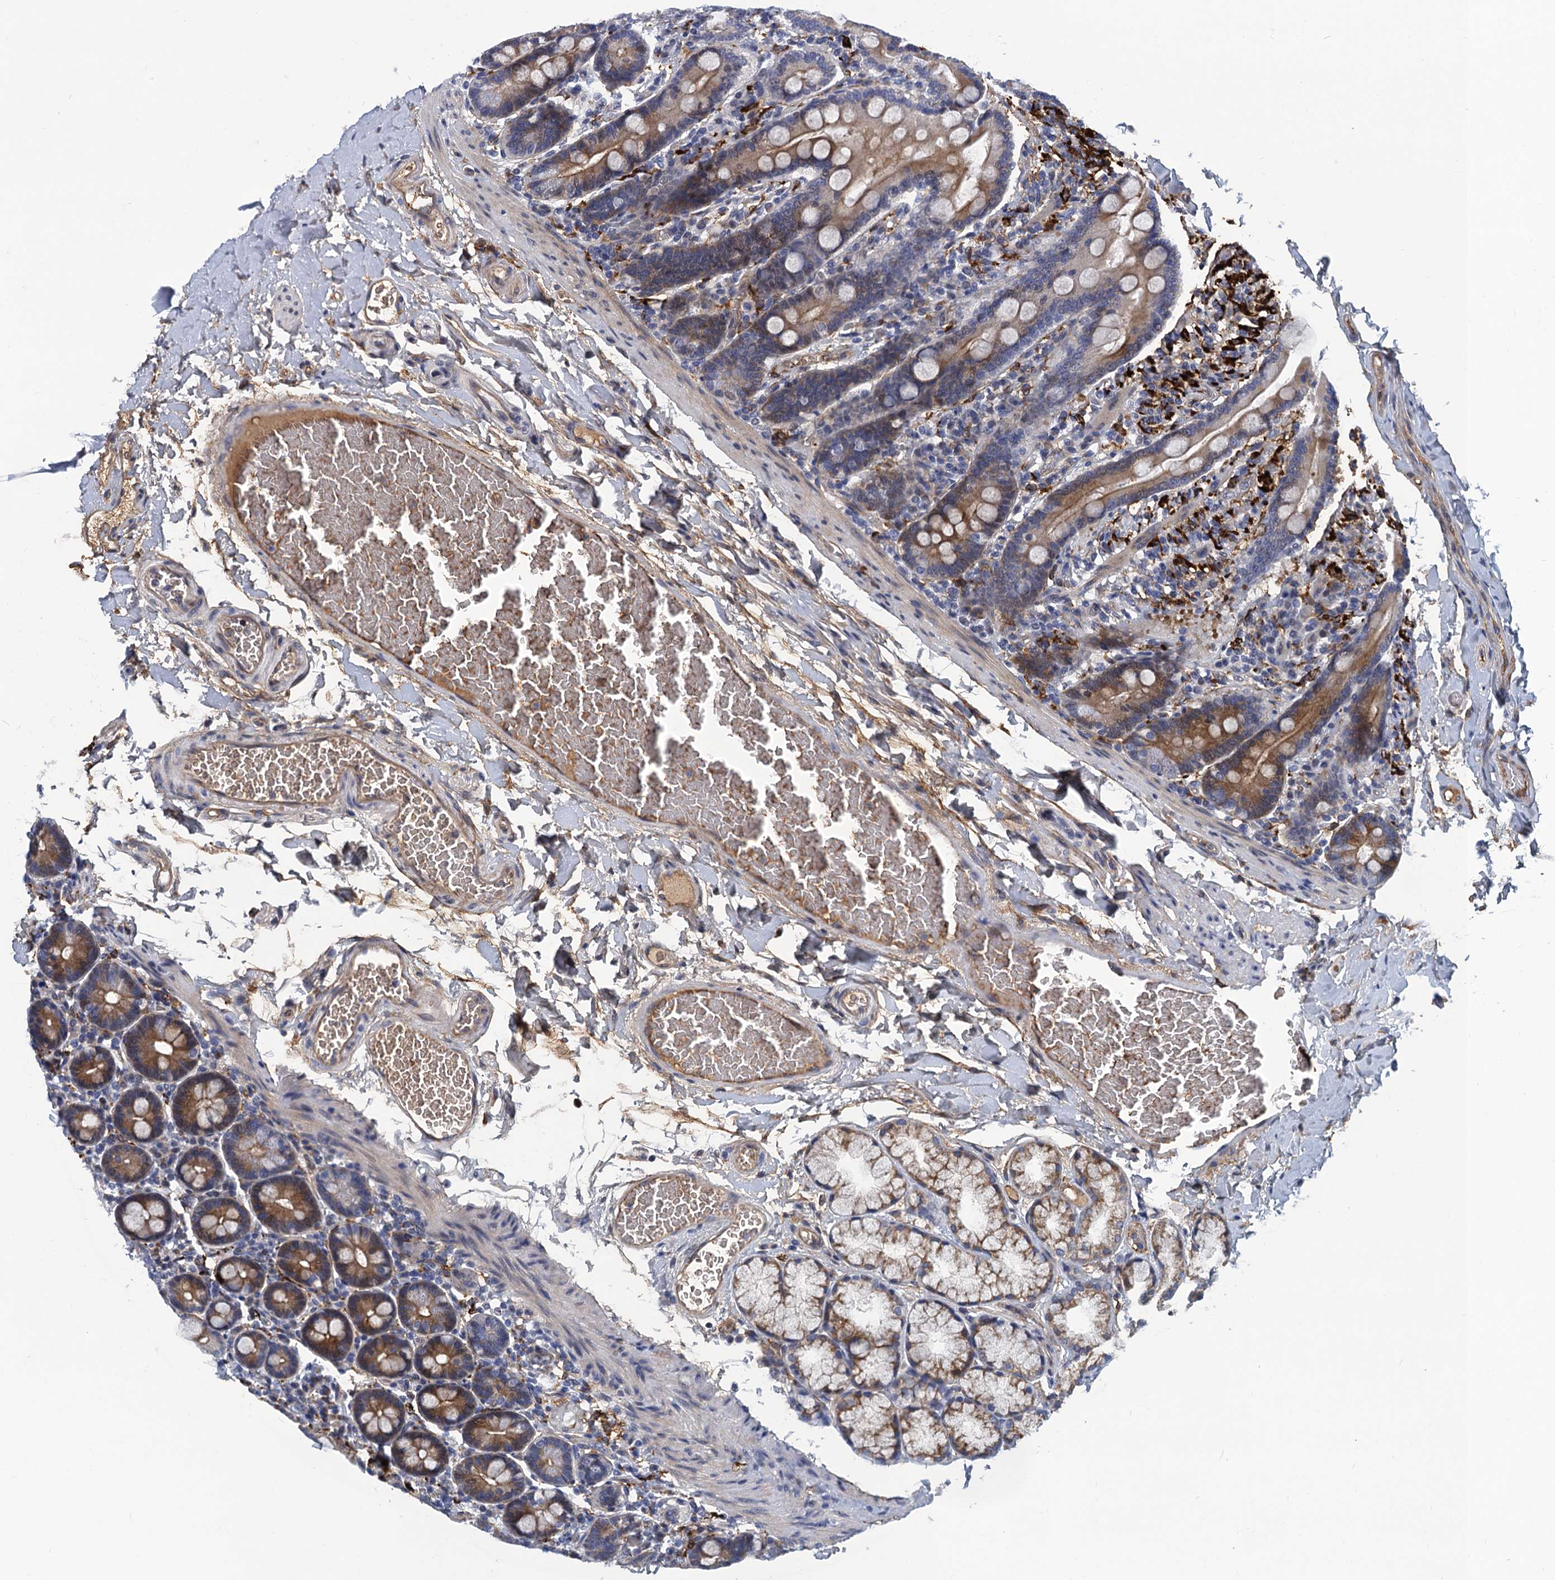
{"staining": {"intensity": "moderate", "quantity": "25%-75%", "location": "cytoplasmic/membranous"}, "tissue": "duodenum", "cell_type": "Glandular cells", "image_type": "normal", "snomed": [{"axis": "morphology", "description": "Normal tissue, NOS"}, {"axis": "topography", "description": "Duodenum"}], "caption": "Human duodenum stained with a brown dye exhibits moderate cytoplasmic/membranous positive staining in about 25%-75% of glandular cells.", "gene": "DNHD1", "patient": {"sex": "male", "age": 54}}